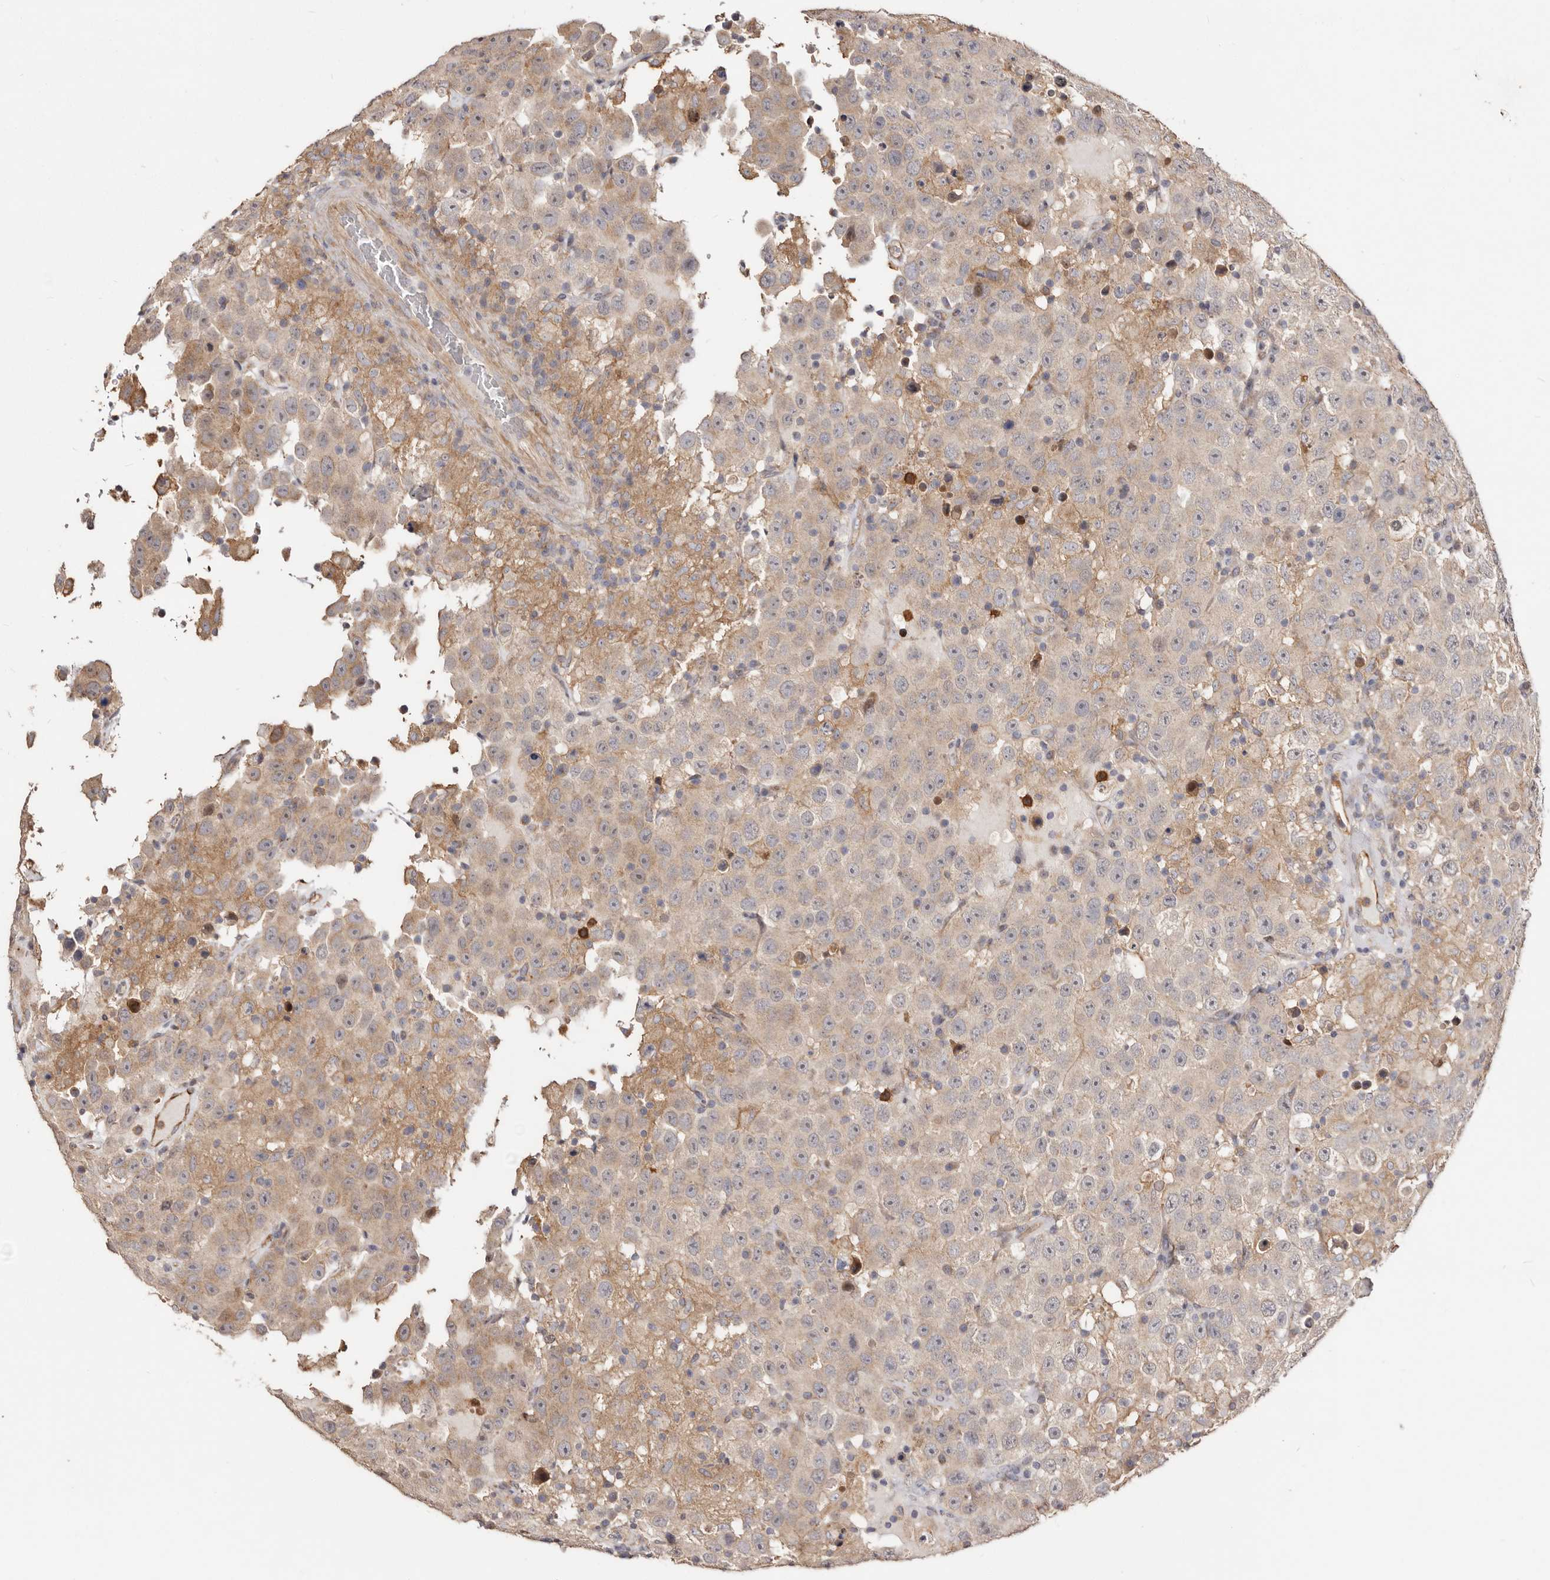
{"staining": {"intensity": "weak", "quantity": "25%-75%", "location": "cytoplasmic/membranous"}, "tissue": "testis cancer", "cell_type": "Tumor cells", "image_type": "cancer", "snomed": [{"axis": "morphology", "description": "Seminoma, NOS"}, {"axis": "topography", "description": "Testis"}], "caption": "There is low levels of weak cytoplasmic/membranous positivity in tumor cells of testis cancer, as demonstrated by immunohistochemical staining (brown color).", "gene": "LRRC25", "patient": {"sex": "male", "age": 41}}